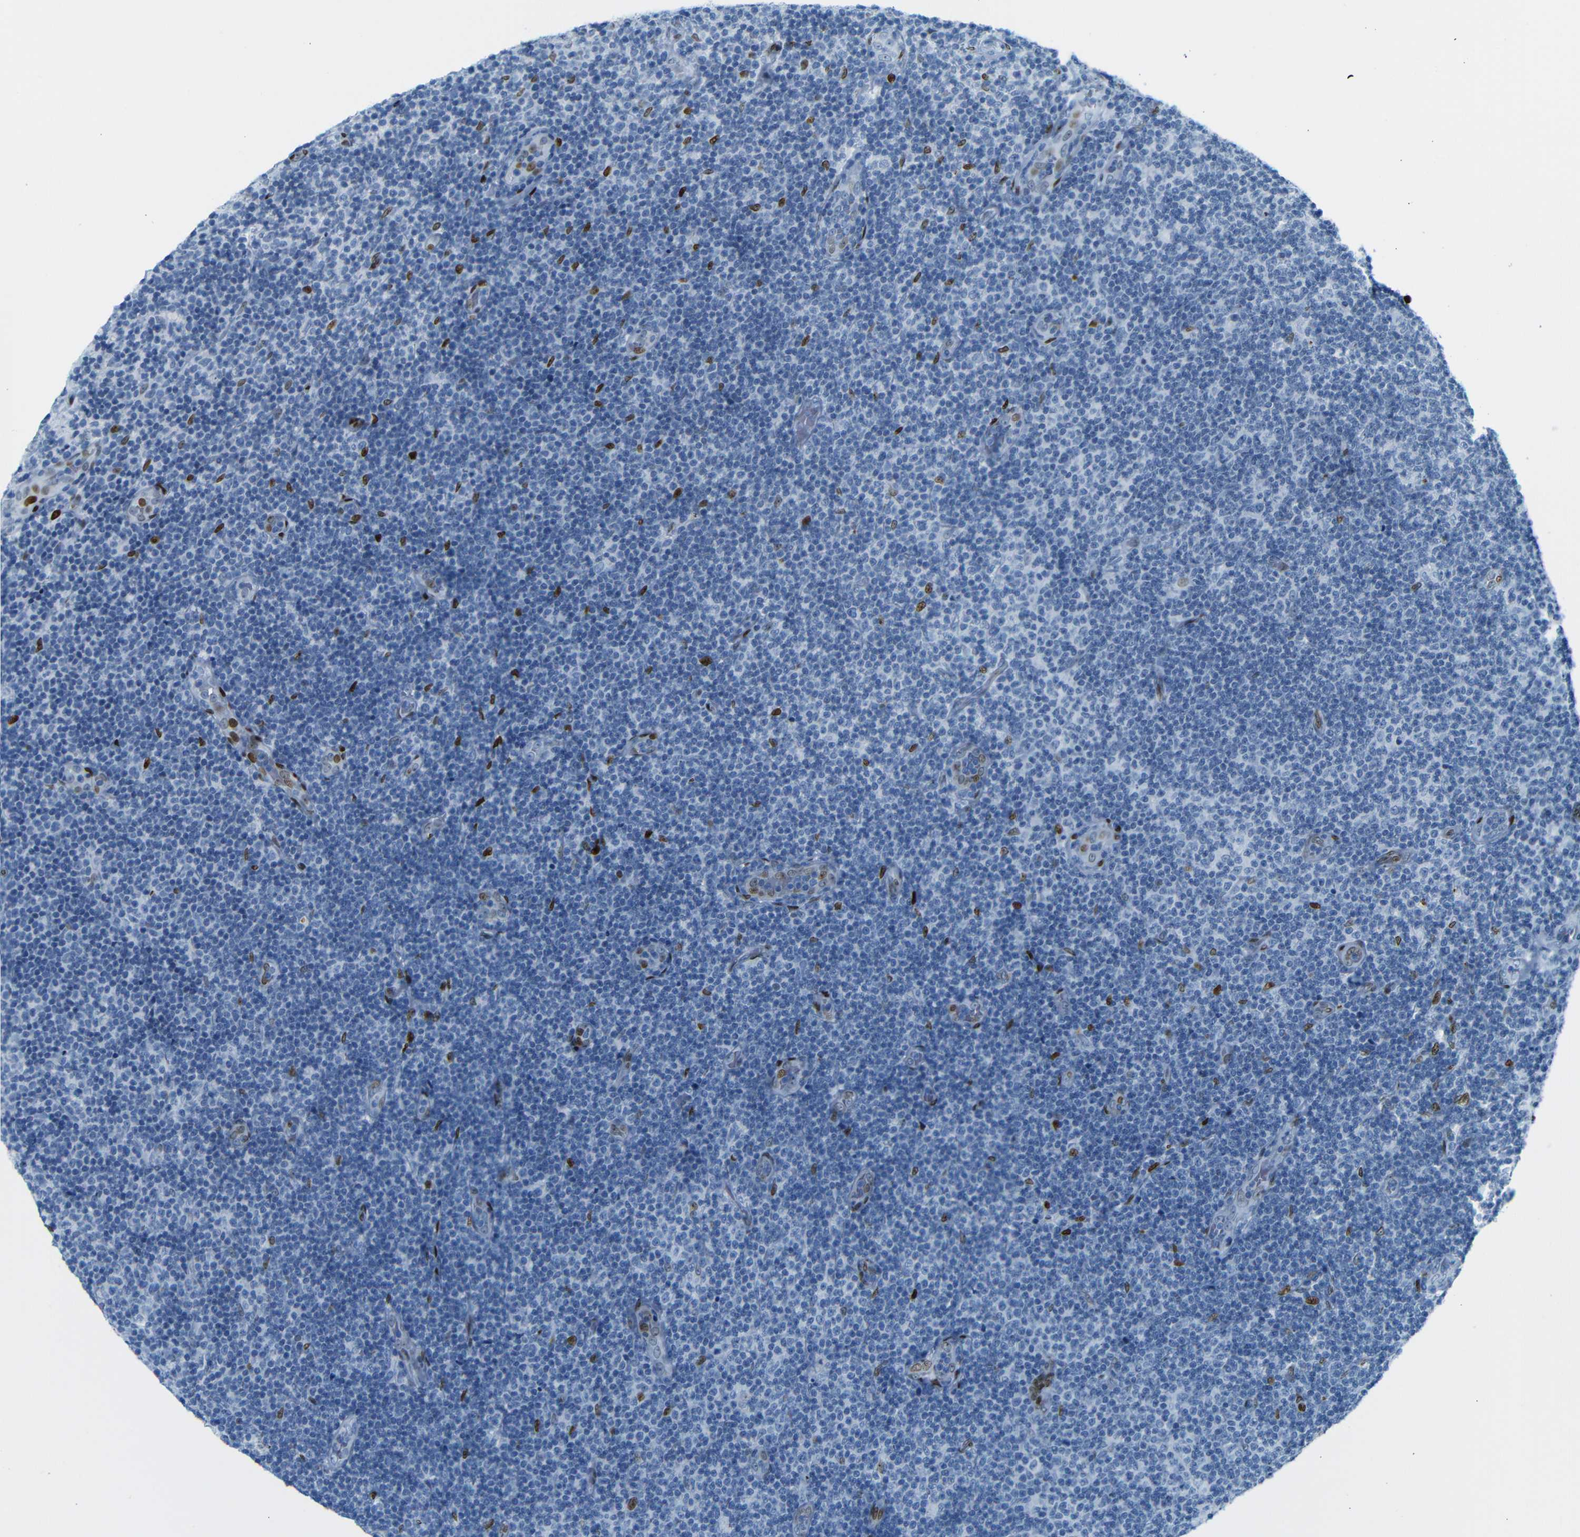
{"staining": {"intensity": "negative", "quantity": "none", "location": "none"}, "tissue": "lymphoma", "cell_type": "Tumor cells", "image_type": "cancer", "snomed": [{"axis": "morphology", "description": "Malignant lymphoma, non-Hodgkin's type, Low grade"}, {"axis": "topography", "description": "Lymph node"}], "caption": "Protein analysis of malignant lymphoma, non-Hodgkin's type (low-grade) shows no significant staining in tumor cells. The staining was performed using DAB (3,3'-diaminobenzidine) to visualize the protein expression in brown, while the nuclei were stained in blue with hematoxylin (Magnification: 20x).", "gene": "NPIPB15", "patient": {"sex": "male", "age": 83}}